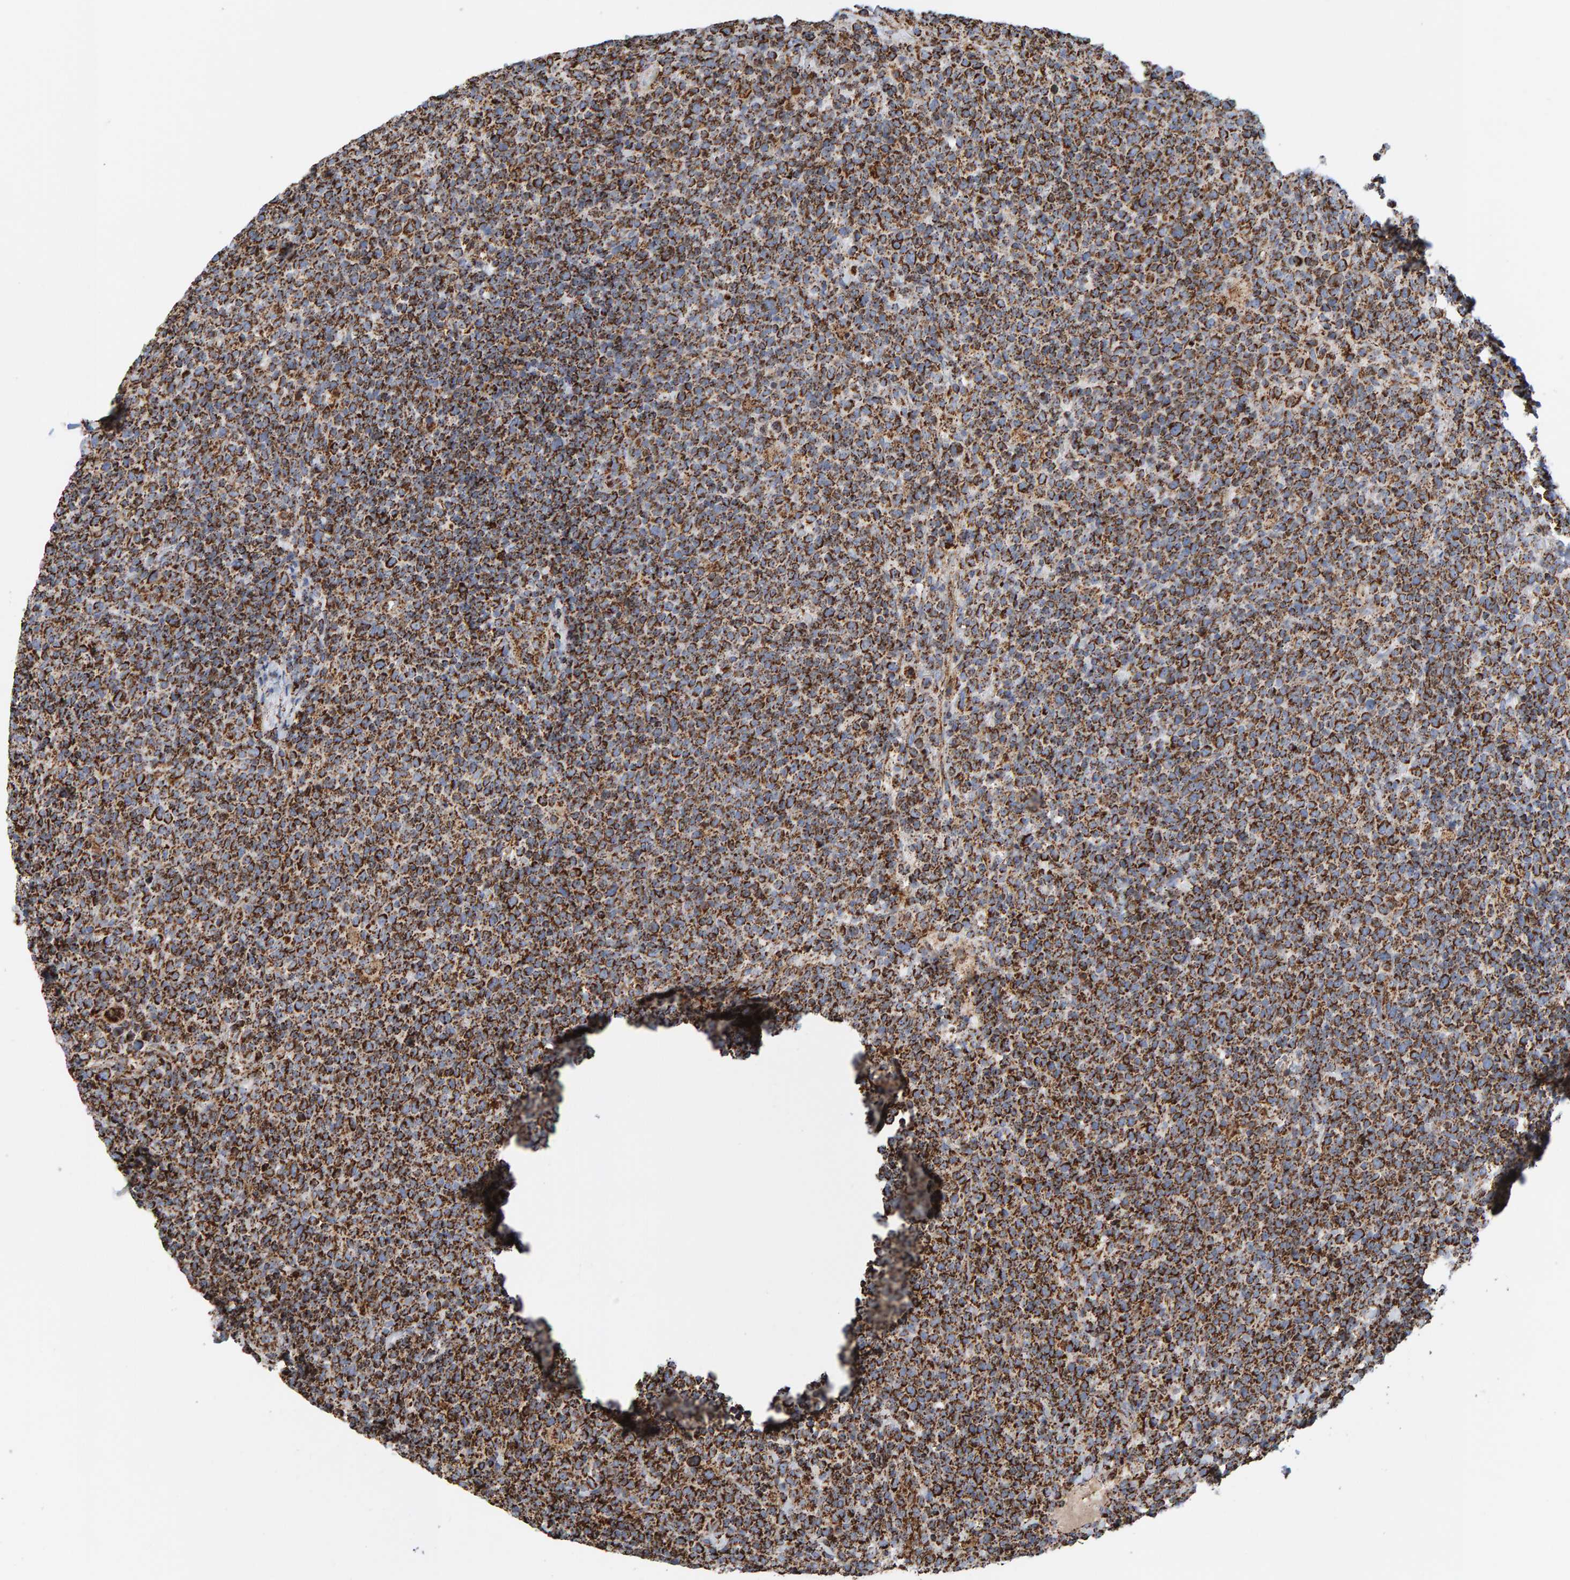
{"staining": {"intensity": "strong", "quantity": ">75%", "location": "cytoplasmic/membranous"}, "tissue": "lymphoma", "cell_type": "Tumor cells", "image_type": "cancer", "snomed": [{"axis": "morphology", "description": "Malignant lymphoma, non-Hodgkin's type, High grade"}, {"axis": "topography", "description": "Lymph node"}], "caption": "Immunohistochemical staining of human high-grade malignant lymphoma, non-Hodgkin's type displays strong cytoplasmic/membranous protein expression in approximately >75% of tumor cells.", "gene": "MRPL45", "patient": {"sex": "male", "age": 61}}